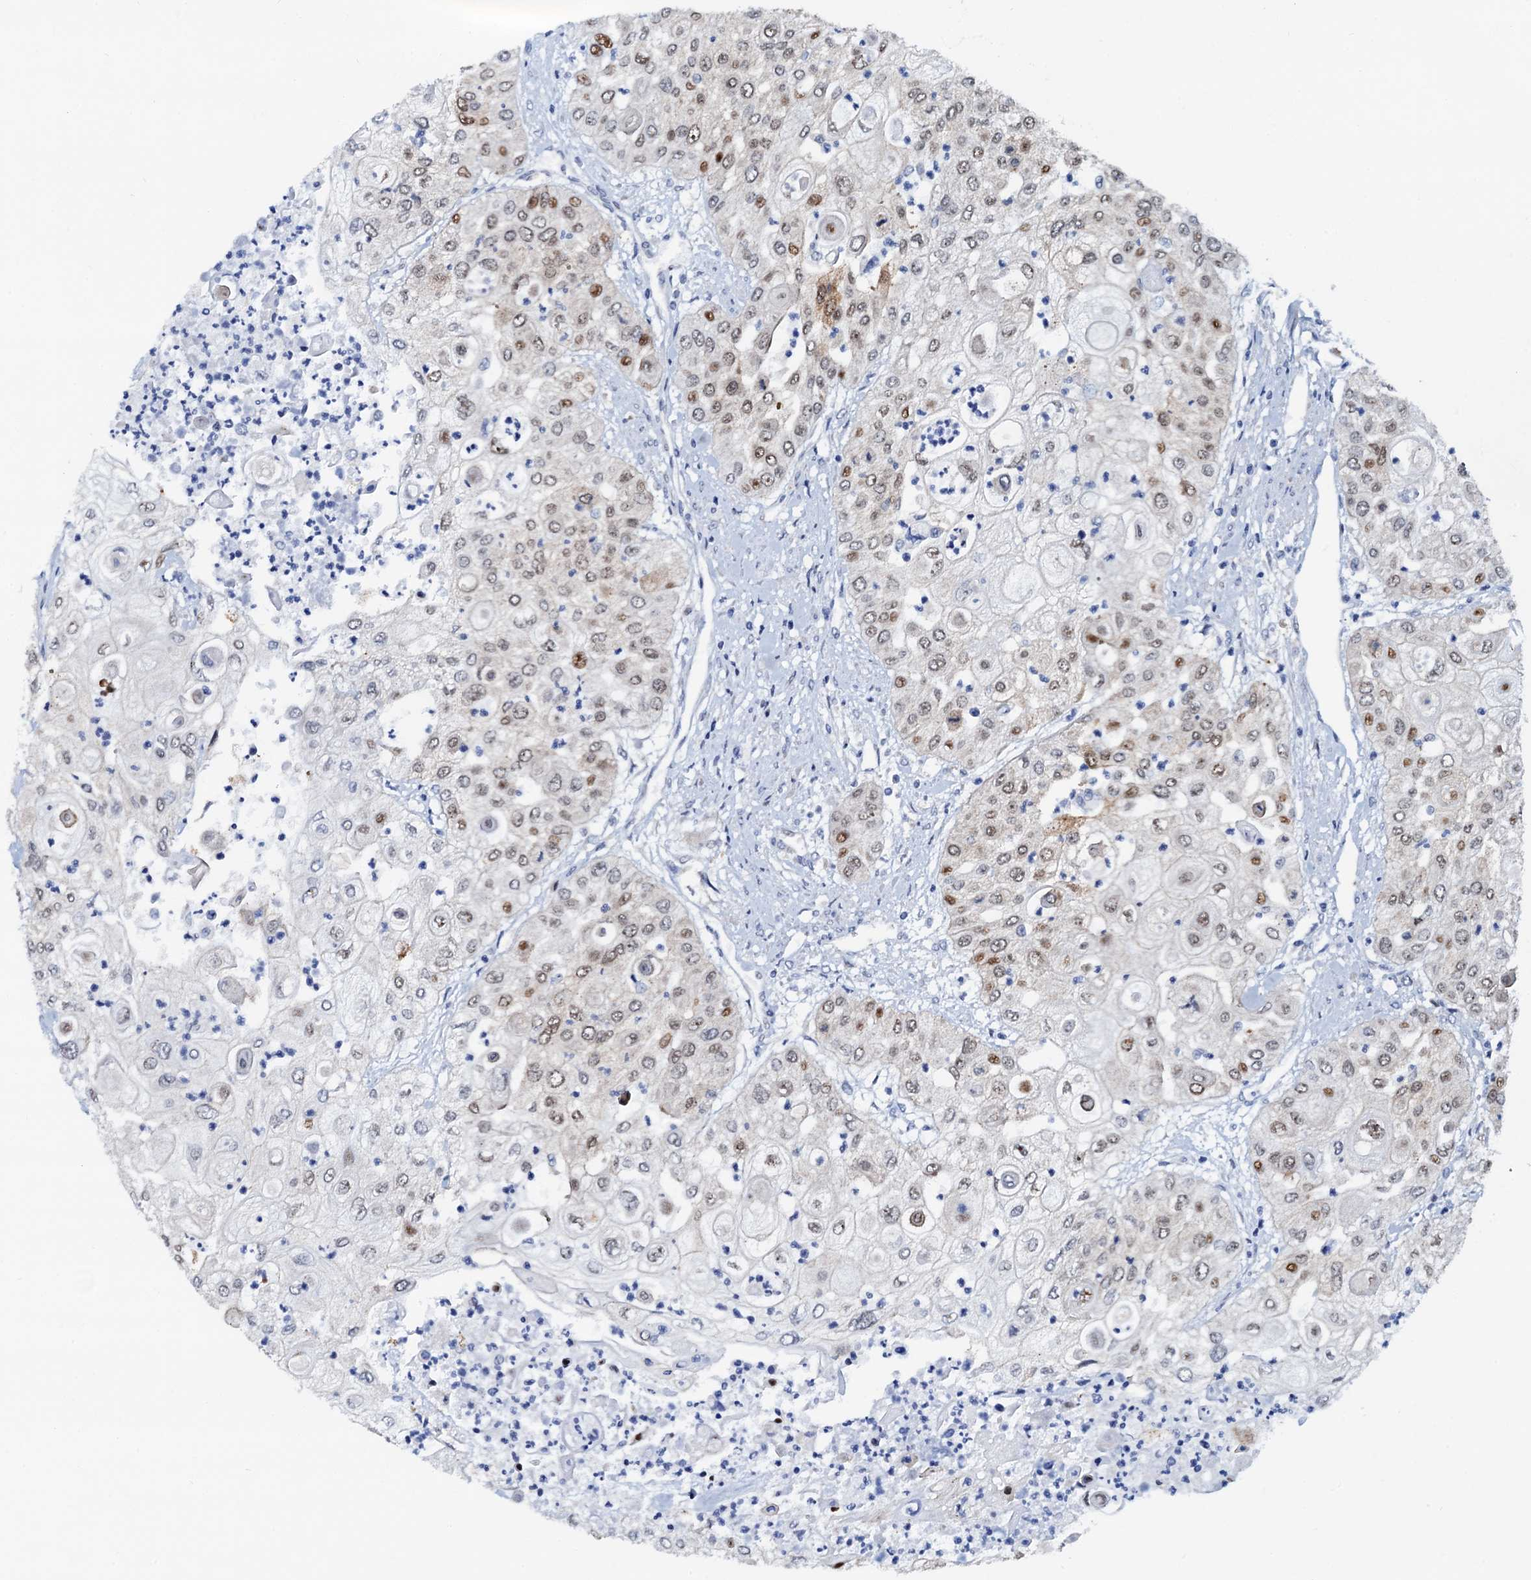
{"staining": {"intensity": "moderate", "quantity": "25%-75%", "location": "nuclear"}, "tissue": "urothelial cancer", "cell_type": "Tumor cells", "image_type": "cancer", "snomed": [{"axis": "morphology", "description": "Urothelial carcinoma, High grade"}, {"axis": "topography", "description": "Urinary bladder"}], "caption": "Urothelial cancer stained with immunohistochemistry exhibits moderate nuclear staining in about 25%-75% of tumor cells. Using DAB (brown) and hematoxylin (blue) stains, captured at high magnification using brightfield microscopy.", "gene": "PTGES3", "patient": {"sex": "female", "age": 79}}